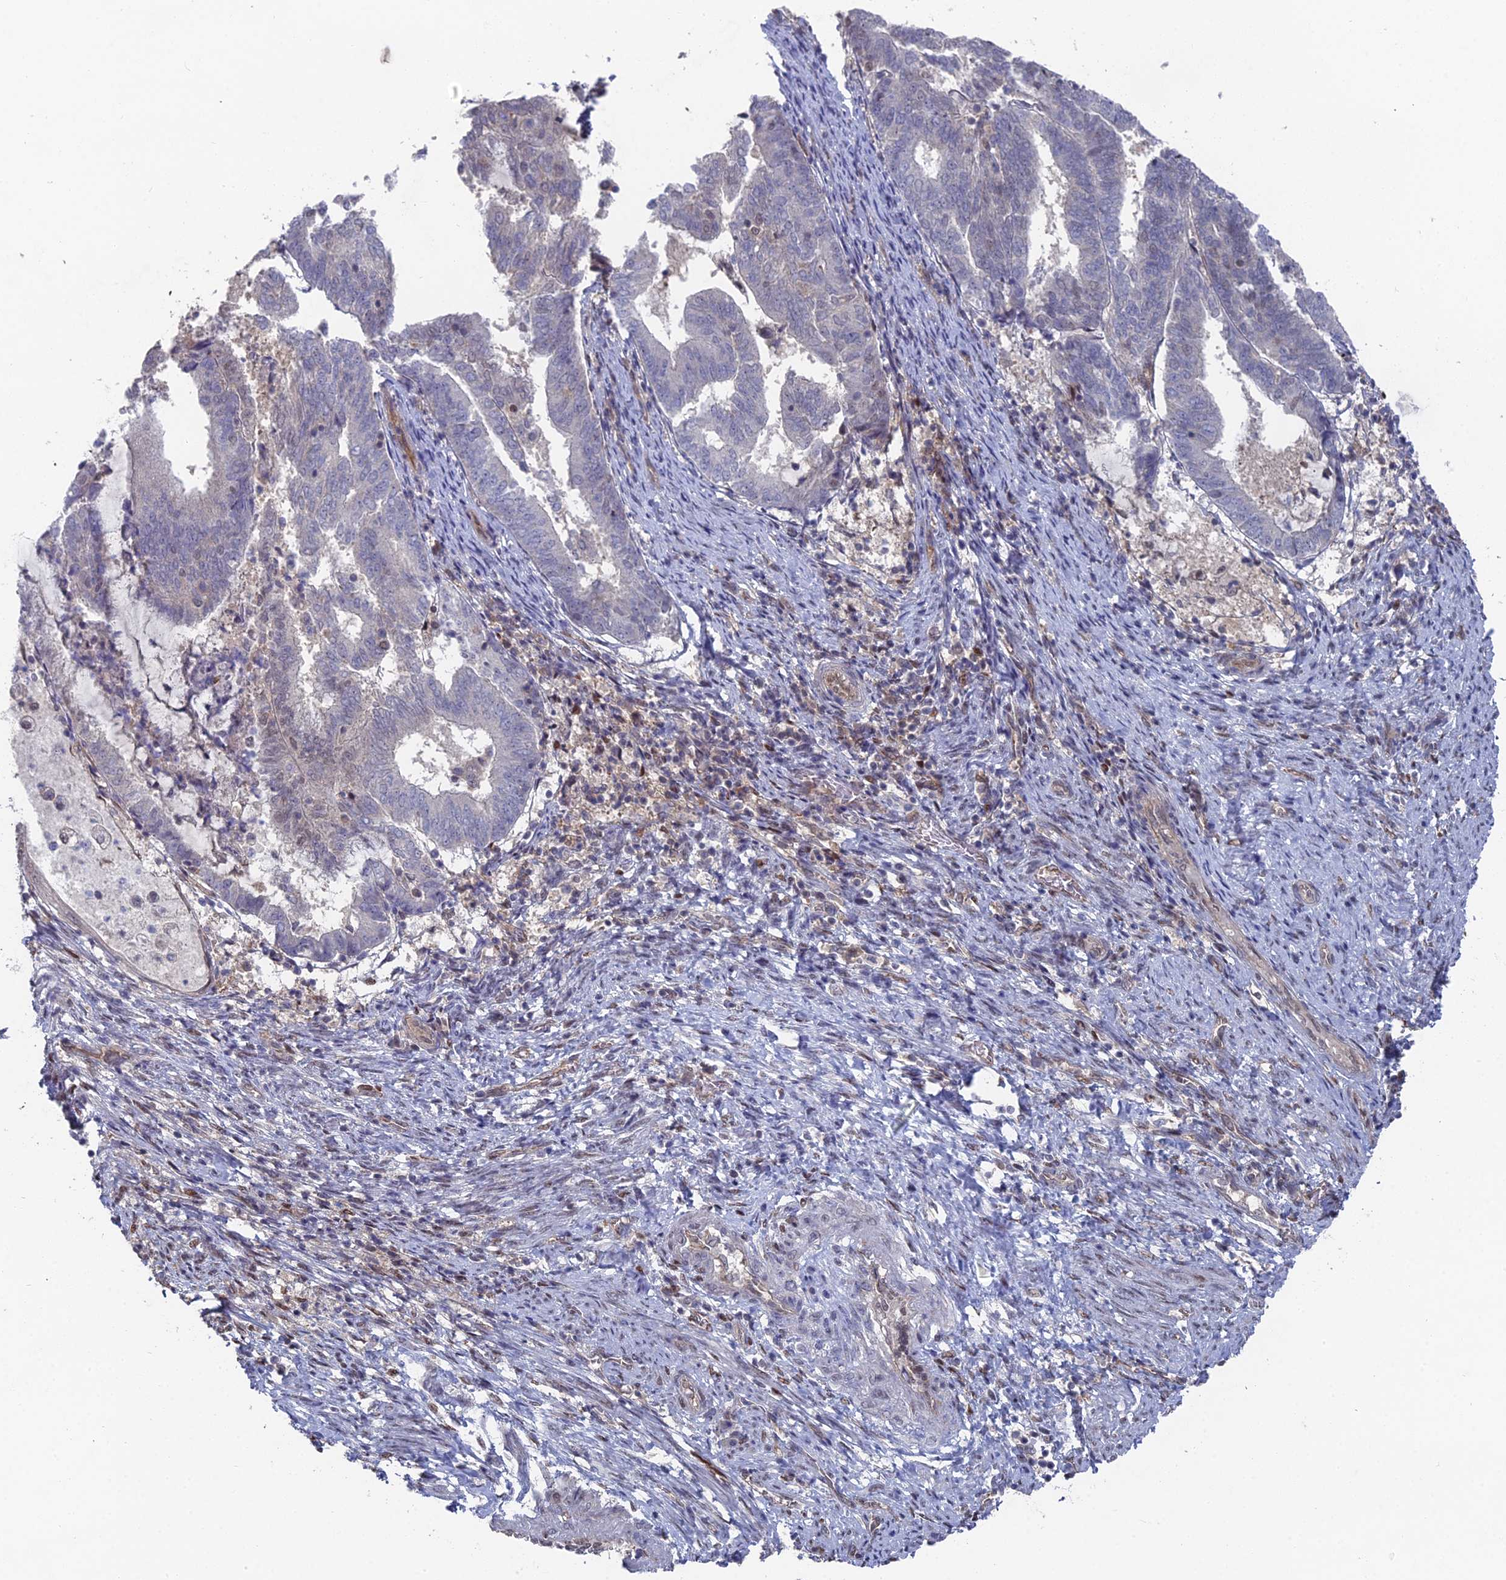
{"staining": {"intensity": "negative", "quantity": "none", "location": "none"}, "tissue": "endometrial cancer", "cell_type": "Tumor cells", "image_type": "cancer", "snomed": [{"axis": "morphology", "description": "Adenocarcinoma, NOS"}, {"axis": "topography", "description": "Endometrium"}], "caption": "Endometrial cancer stained for a protein using immunohistochemistry (IHC) exhibits no positivity tumor cells.", "gene": "UNC5D", "patient": {"sex": "female", "age": 80}}